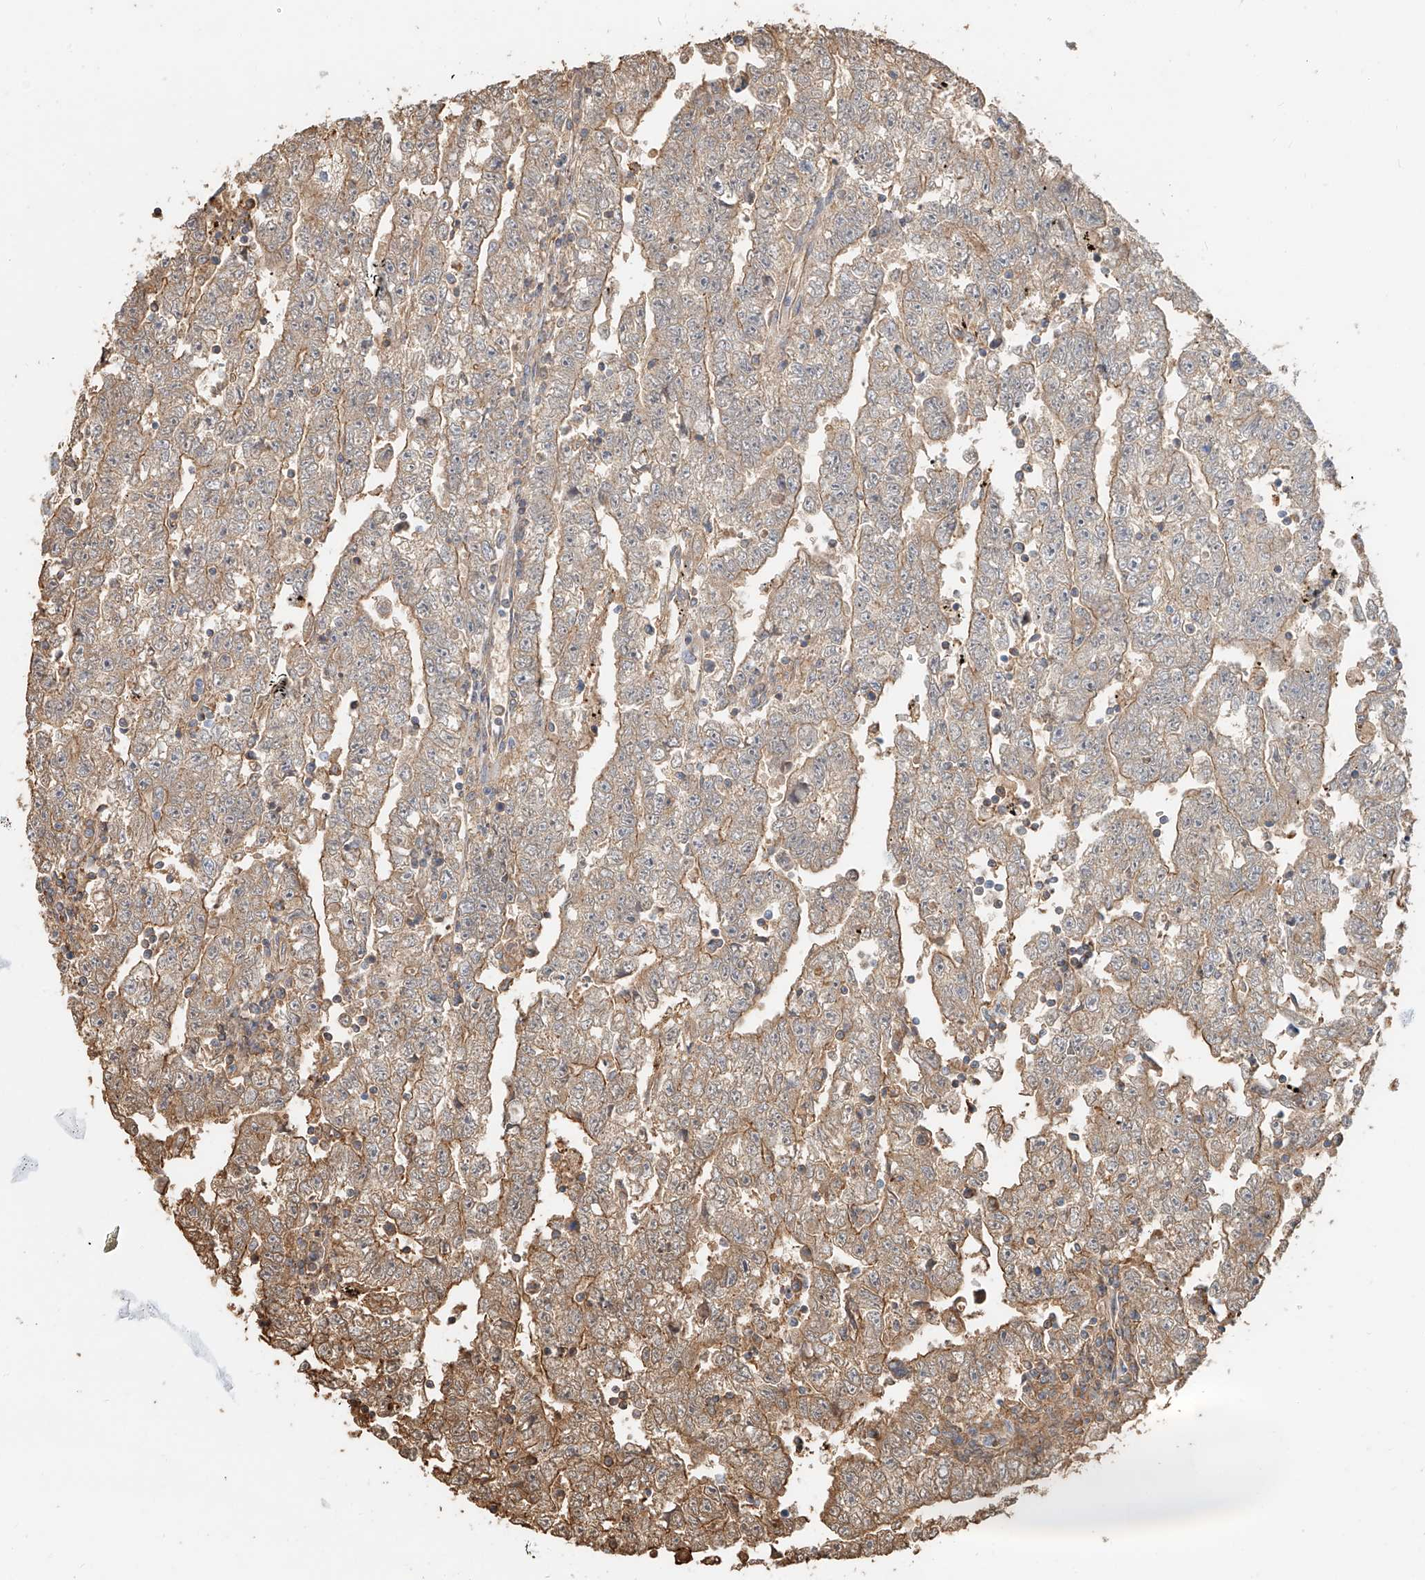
{"staining": {"intensity": "weak", "quantity": ">75%", "location": "cytoplasmic/membranous"}, "tissue": "testis cancer", "cell_type": "Tumor cells", "image_type": "cancer", "snomed": [{"axis": "morphology", "description": "Carcinoma, Embryonal, NOS"}, {"axis": "topography", "description": "Testis"}], "caption": "A high-resolution micrograph shows immunohistochemistry staining of testis cancer (embryonal carcinoma), which reveals weak cytoplasmic/membranous expression in about >75% of tumor cells.", "gene": "ZFP30", "patient": {"sex": "male", "age": 25}}